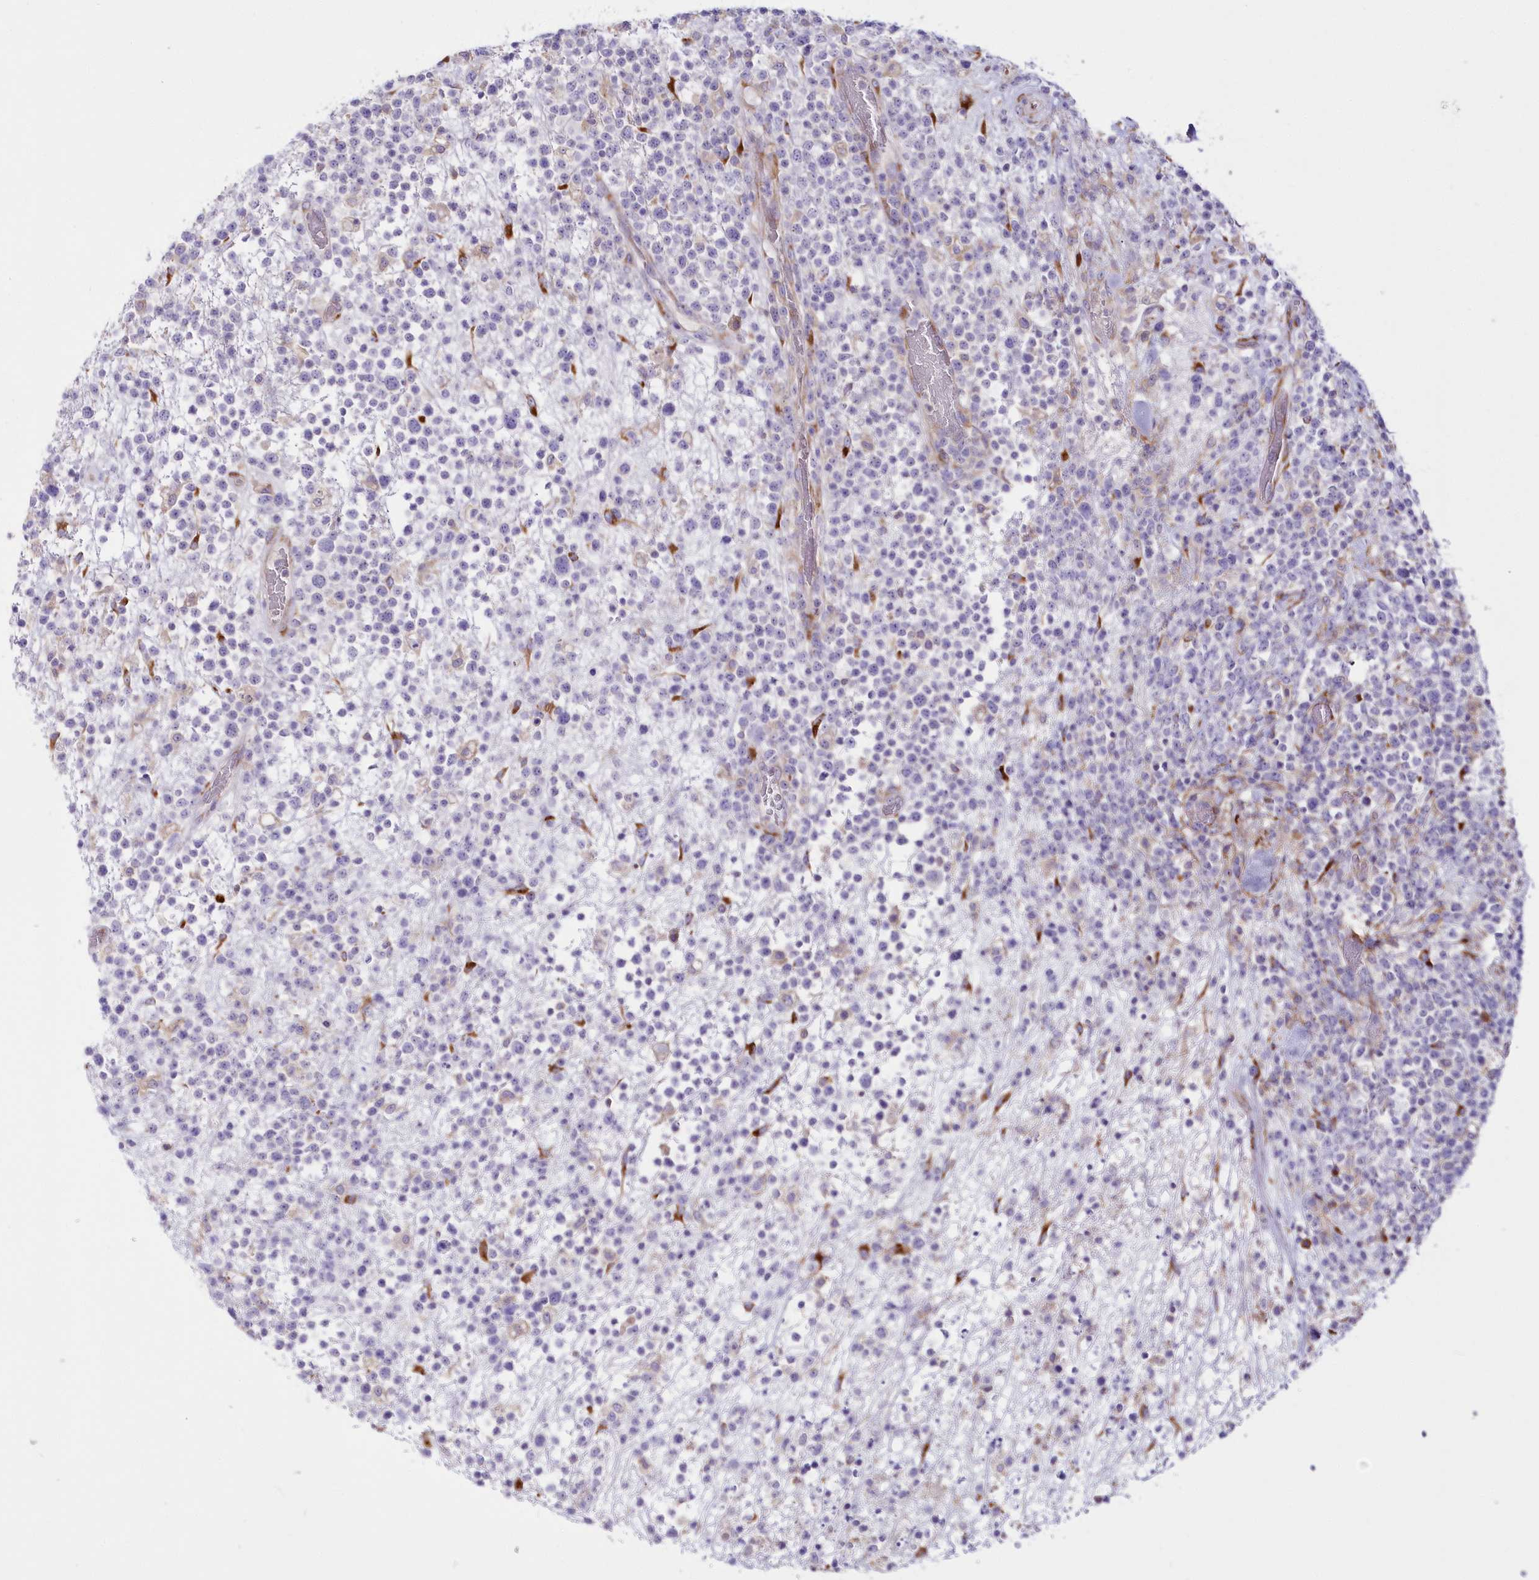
{"staining": {"intensity": "negative", "quantity": "none", "location": "none"}, "tissue": "lymphoma", "cell_type": "Tumor cells", "image_type": "cancer", "snomed": [{"axis": "morphology", "description": "Malignant lymphoma, non-Hodgkin's type, High grade"}, {"axis": "topography", "description": "Colon"}], "caption": "This is an IHC photomicrograph of human high-grade malignant lymphoma, non-Hodgkin's type. There is no positivity in tumor cells.", "gene": "ARFGEF3", "patient": {"sex": "female", "age": 53}}